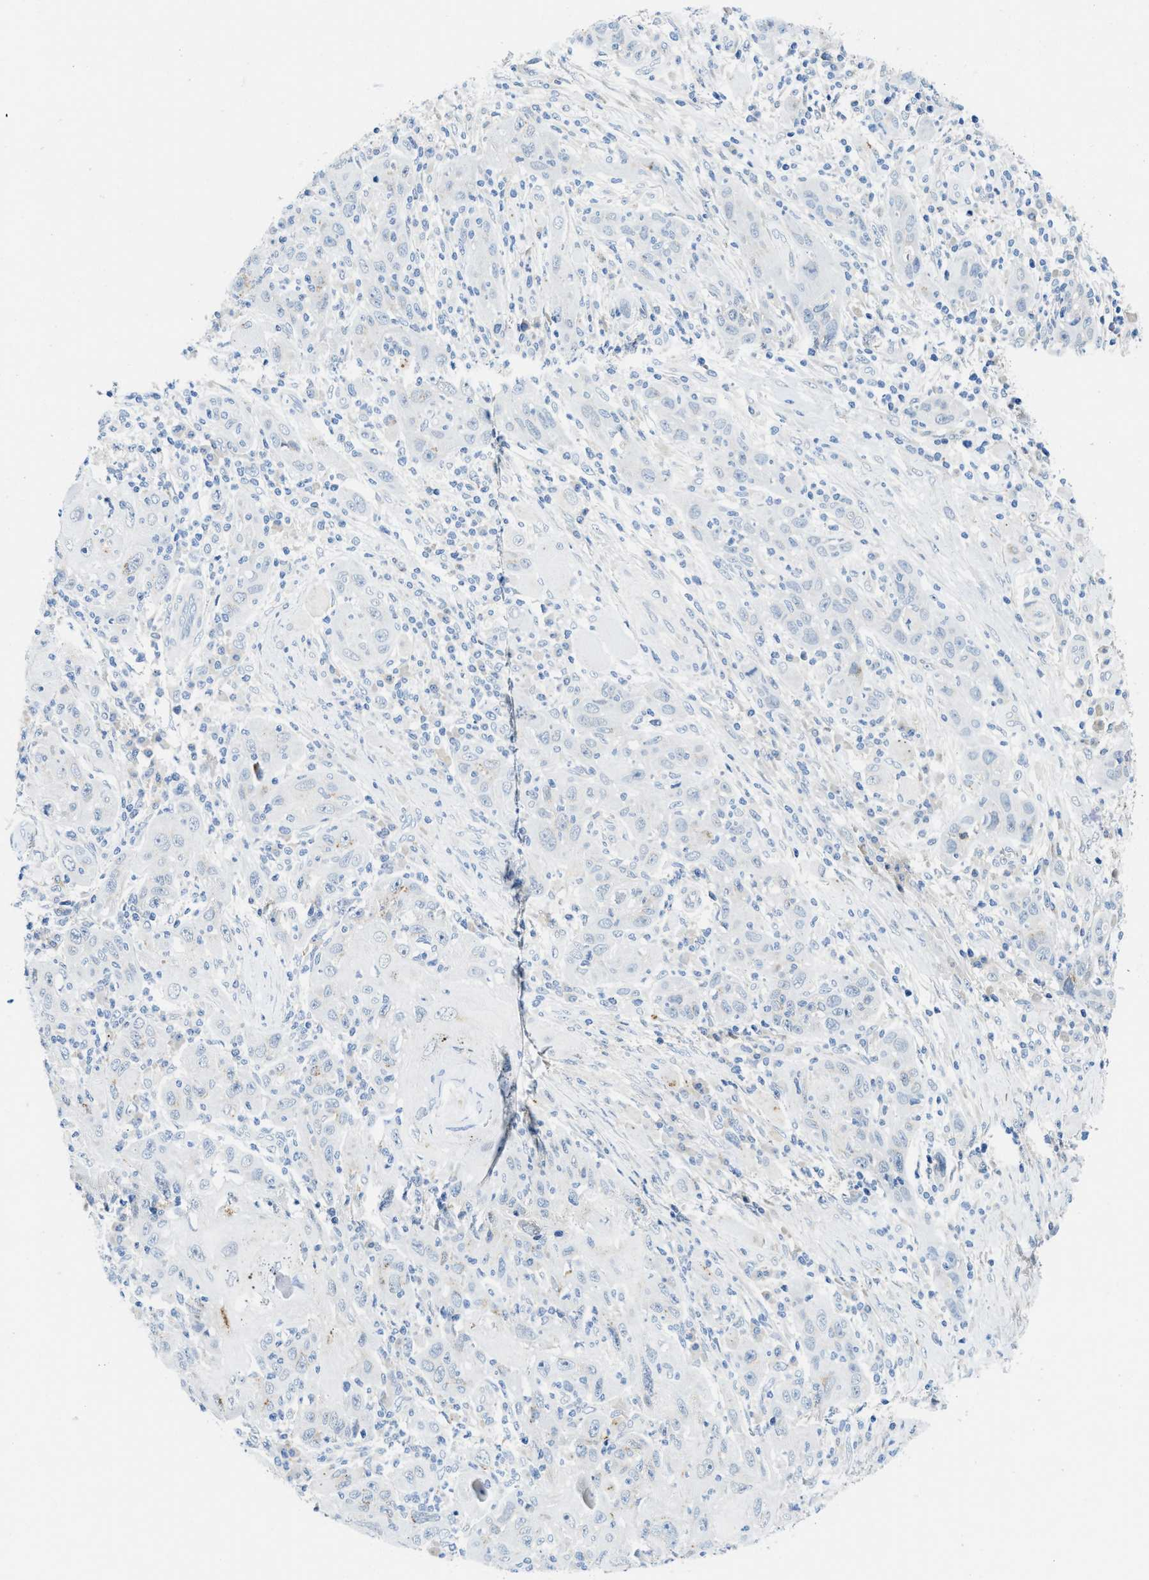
{"staining": {"intensity": "negative", "quantity": "none", "location": "none"}, "tissue": "skin cancer", "cell_type": "Tumor cells", "image_type": "cancer", "snomed": [{"axis": "morphology", "description": "Squamous cell carcinoma, NOS"}, {"axis": "topography", "description": "Skin"}], "caption": "This is an immunohistochemistry histopathology image of human squamous cell carcinoma (skin). There is no staining in tumor cells.", "gene": "TSPAN3", "patient": {"sex": "female", "age": 88}}